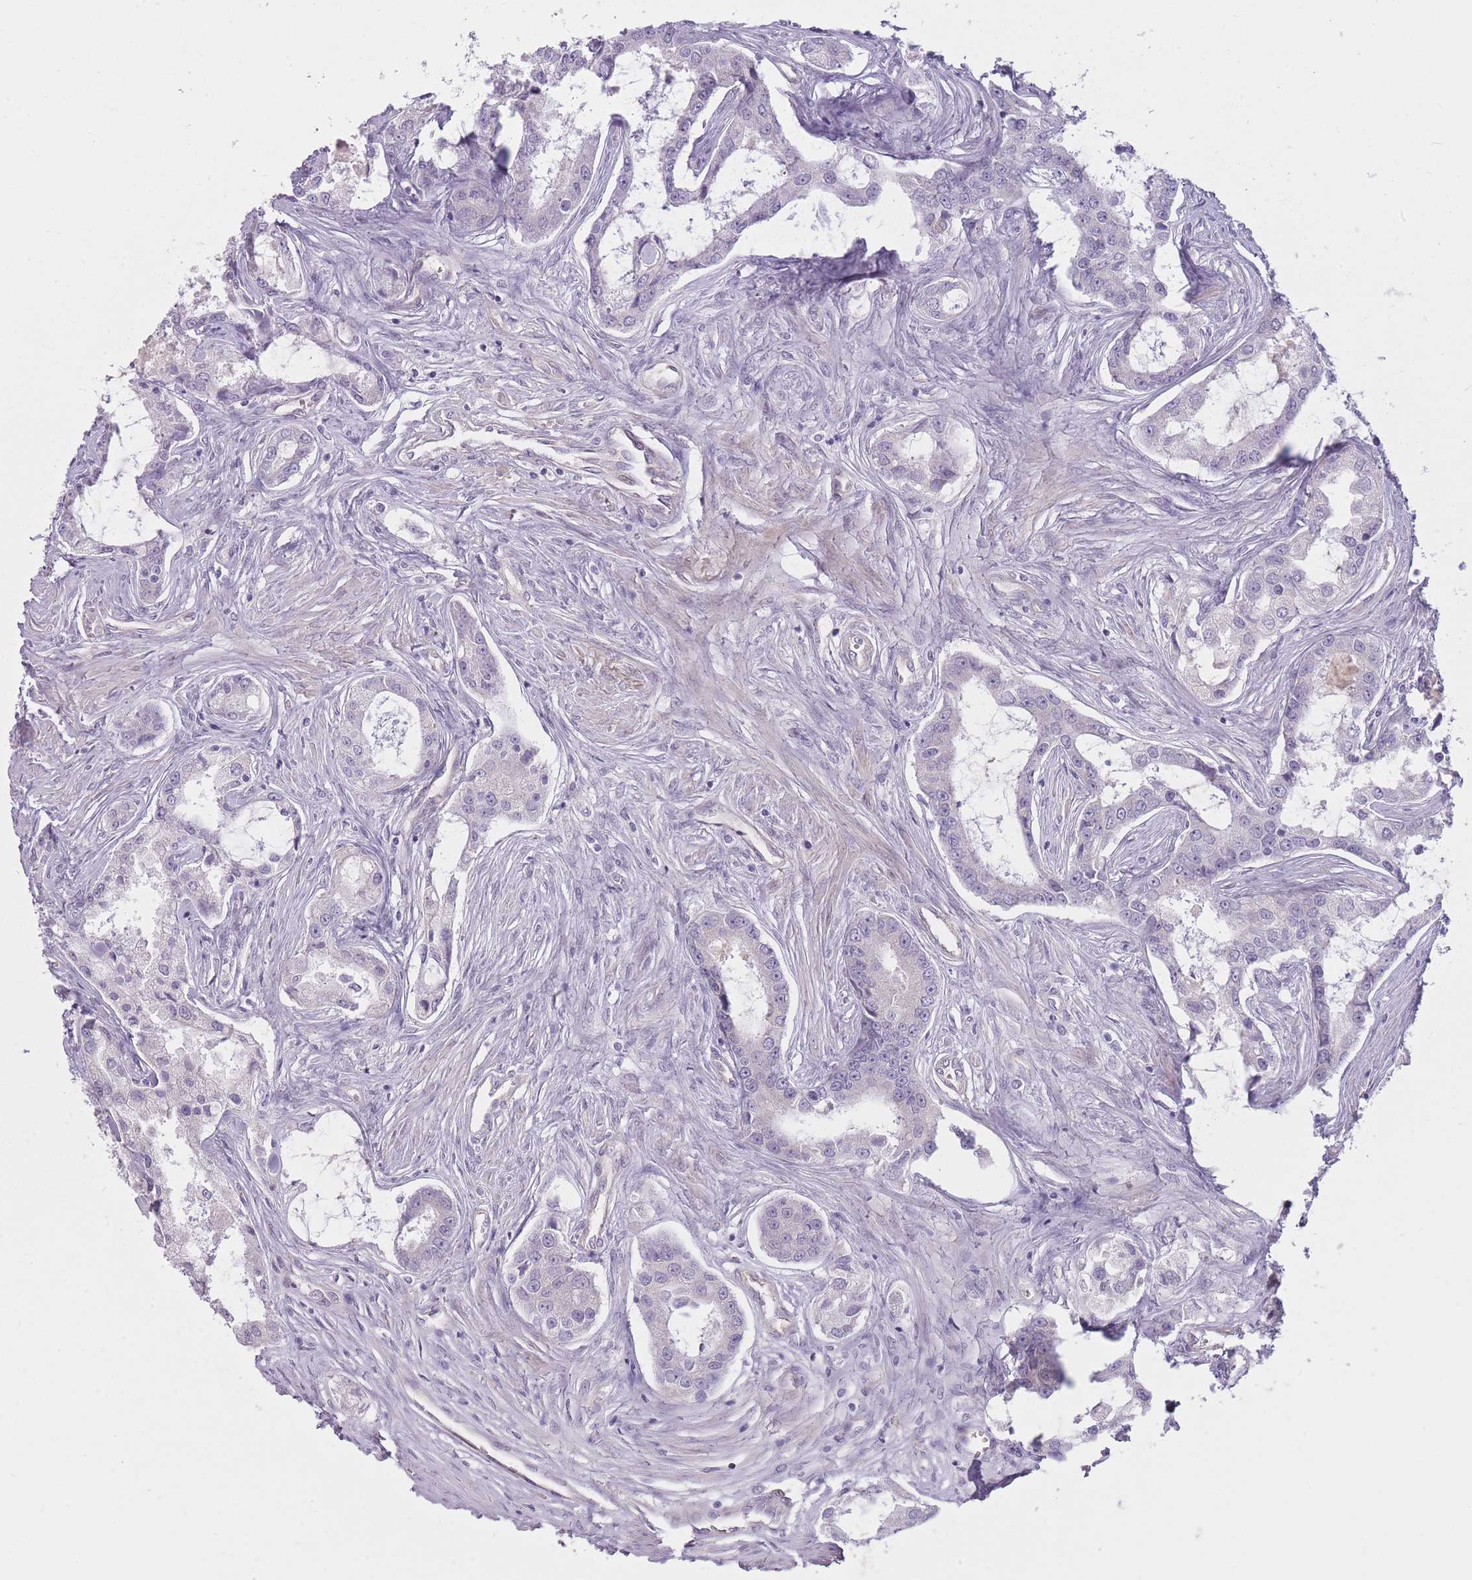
{"staining": {"intensity": "negative", "quantity": "none", "location": "none"}, "tissue": "prostate cancer", "cell_type": "Tumor cells", "image_type": "cancer", "snomed": [{"axis": "morphology", "description": "Adenocarcinoma, Low grade"}, {"axis": "topography", "description": "Prostate"}], "caption": "A micrograph of human adenocarcinoma (low-grade) (prostate) is negative for staining in tumor cells. (Brightfield microscopy of DAB IHC at high magnification).", "gene": "PGRMC2", "patient": {"sex": "male", "age": 68}}